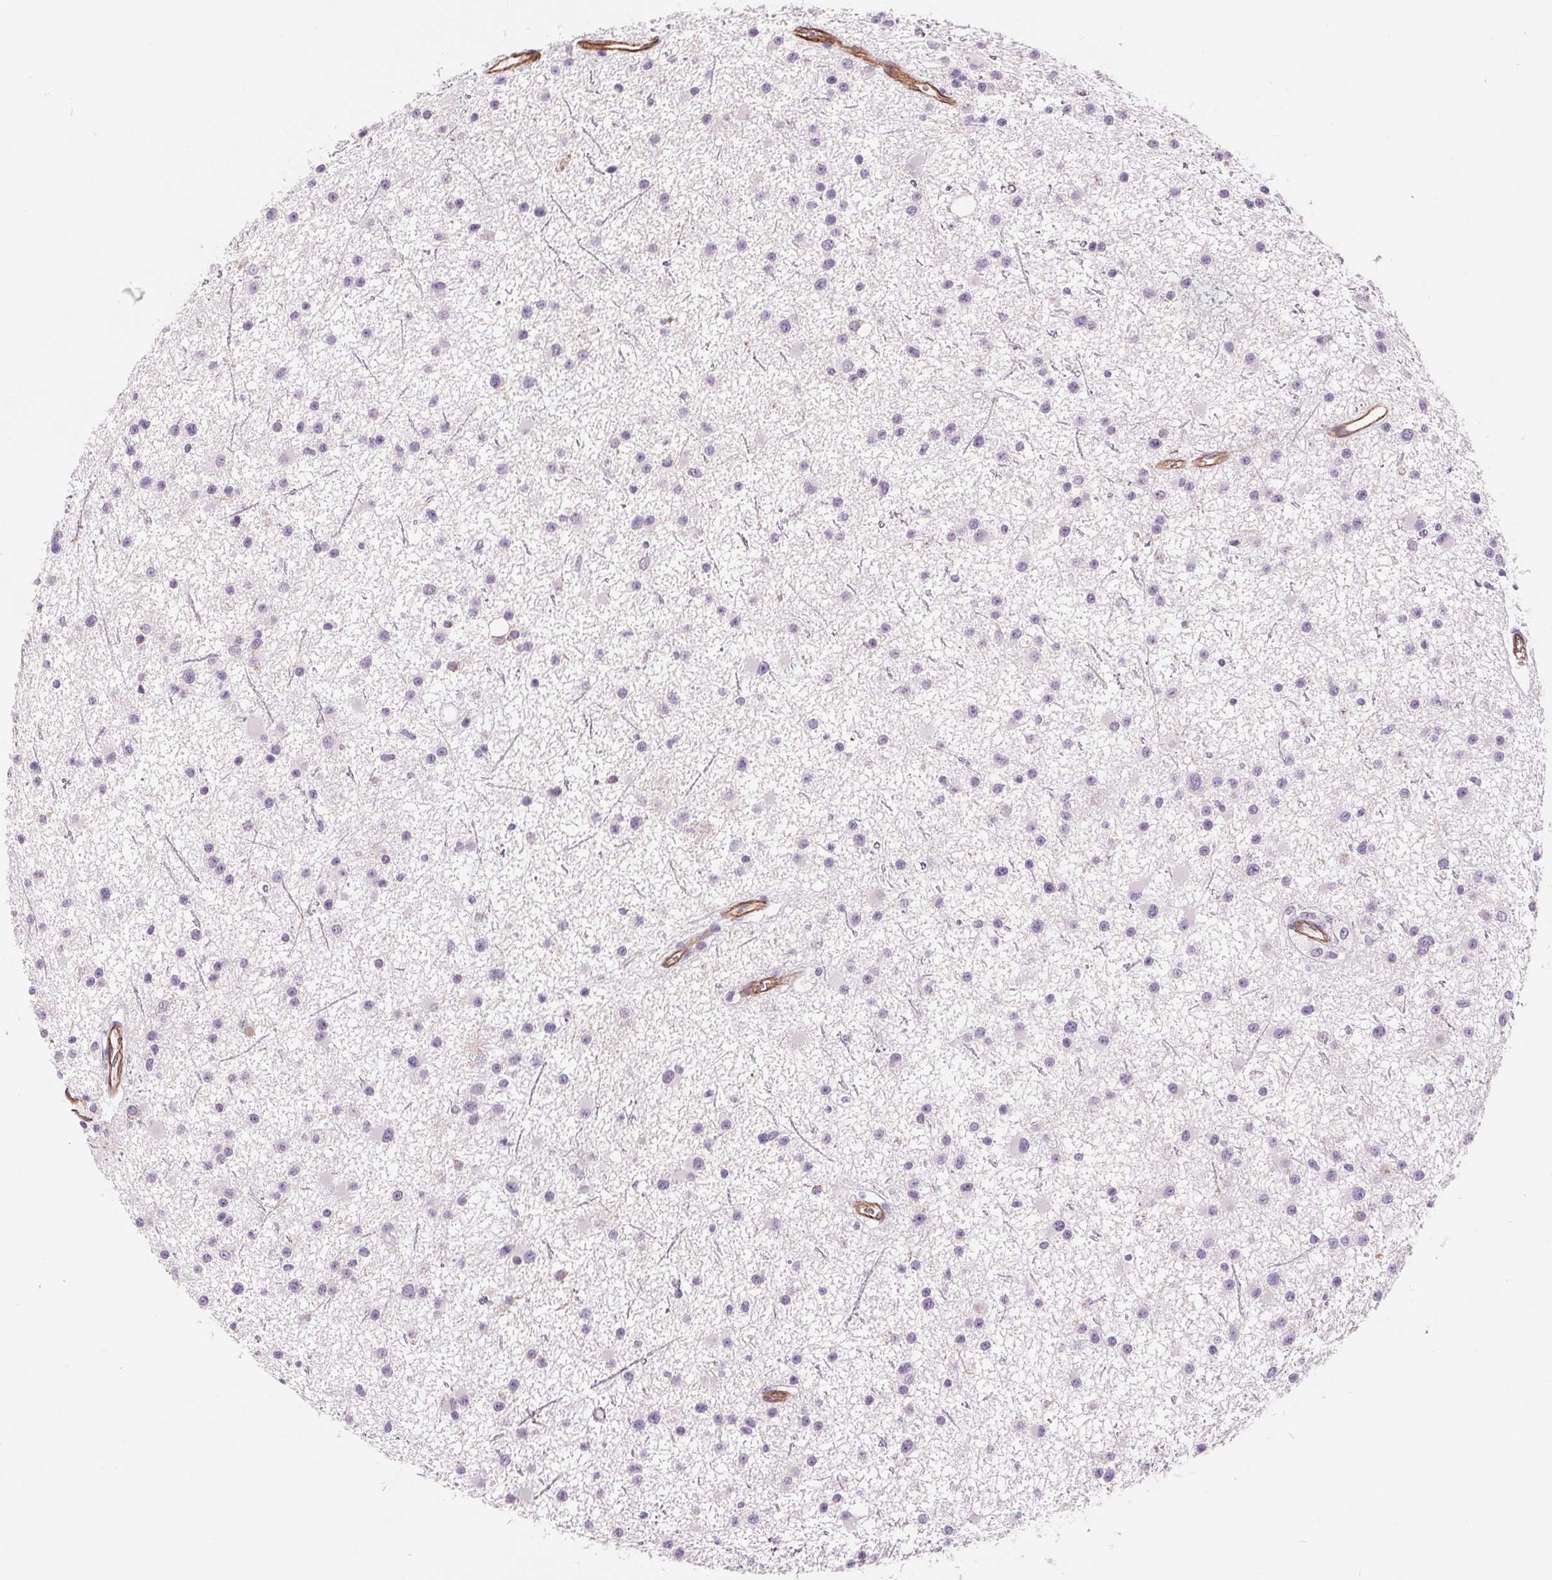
{"staining": {"intensity": "negative", "quantity": "none", "location": "none"}, "tissue": "glioma", "cell_type": "Tumor cells", "image_type": "cancer", "snomed": [{"axis": "morphology", "description": "Glioma, malignant, Low grade"}, {"axis": "topography", "description": "Brain"}], "caption": "Human glioma stained for a protein using IHC displays no positivity in tumor cells.", "gene": "DIXDC1", "patient": {"sex": "male", "age": 43}}